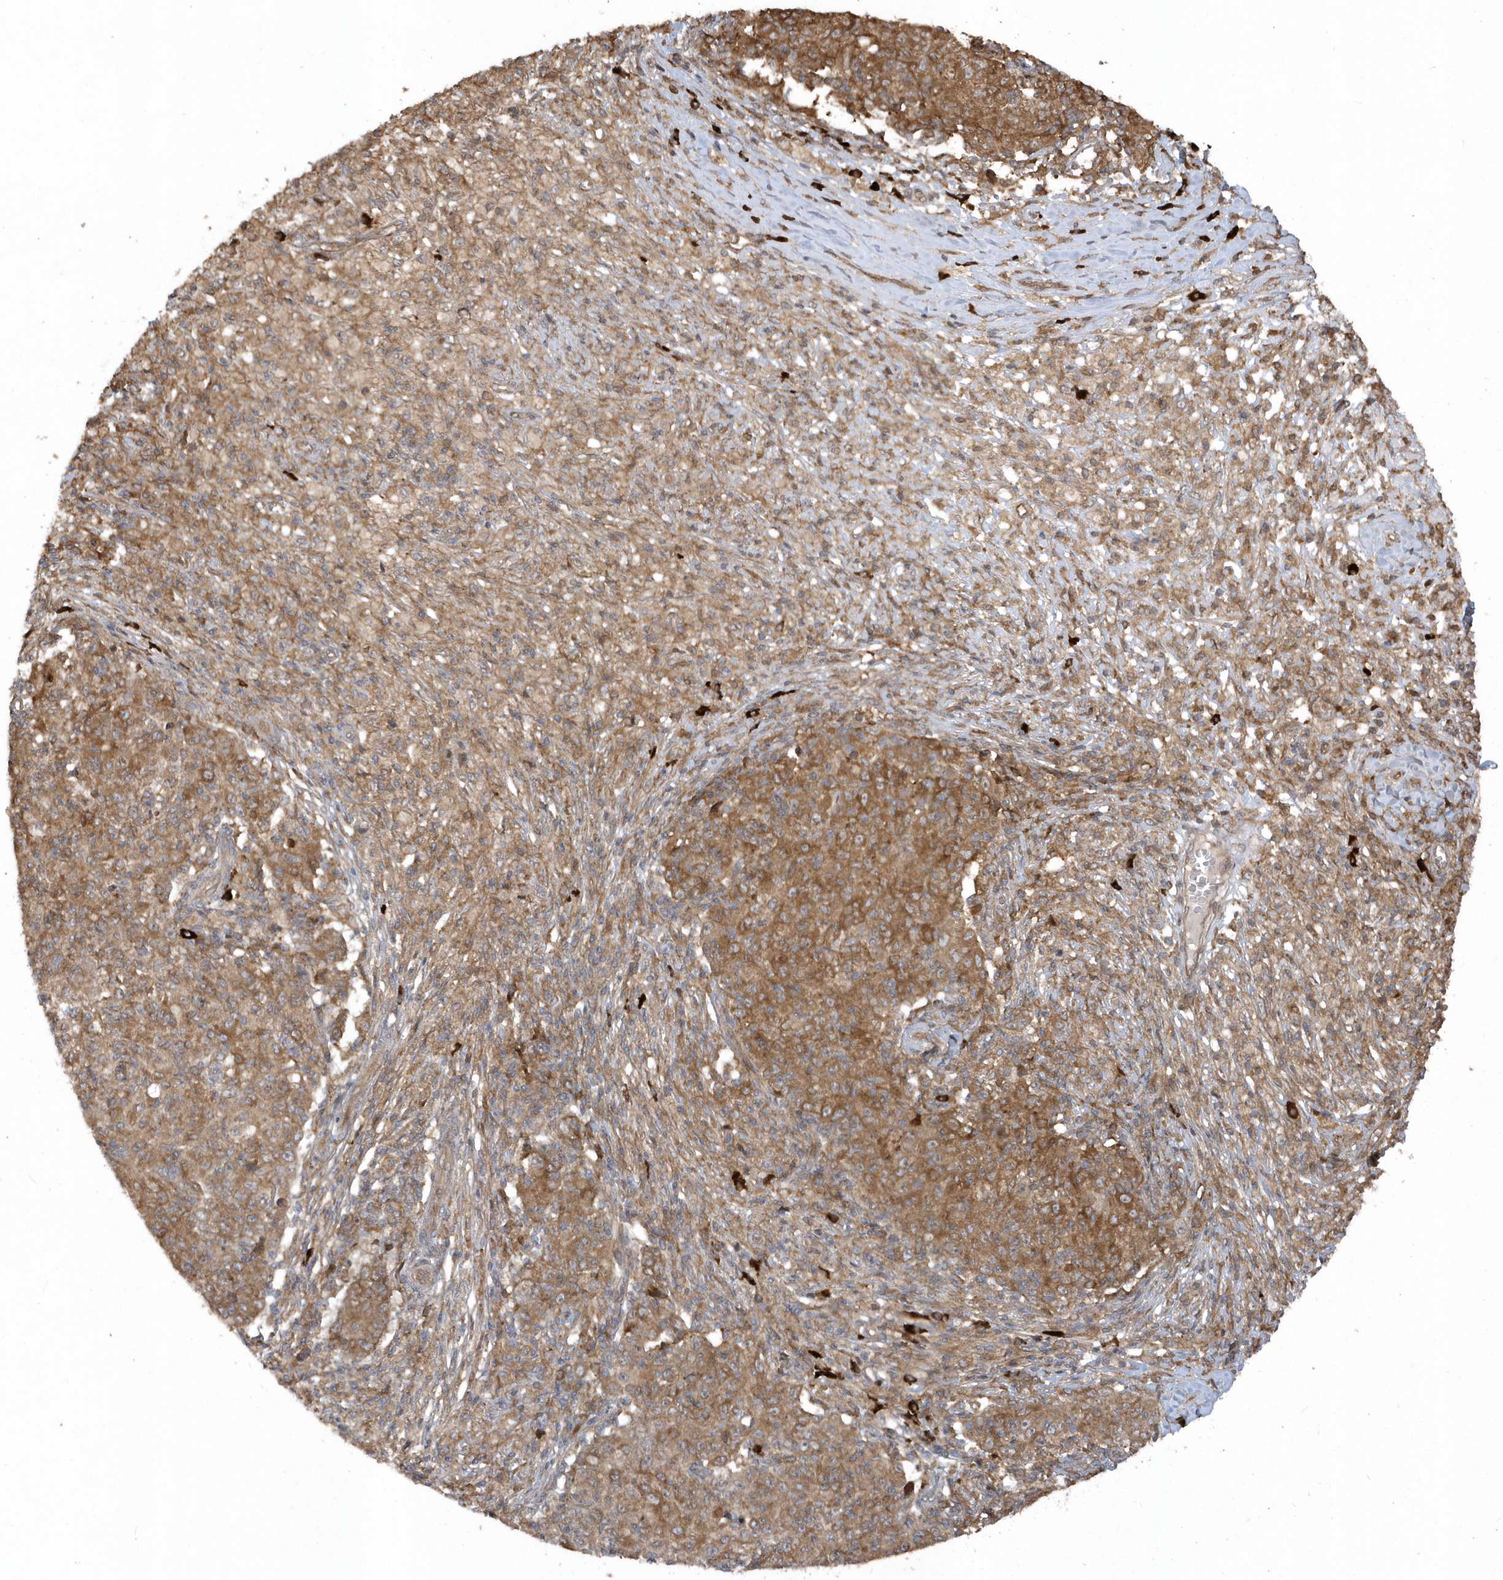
{"staining": {"intensity": "moderate", "quantity": ">75%", "location": "cytoplasmic/membranous"}, "tissue": "ovarian cancer", "cell_type": "Tumor cells", "image_type": "cancer", "snomed": [{"axis": "morphology", "description": "Carcinoma, endometroid"}, {"axis": "topography", "description": "Ovary"}], "caption": "A brown stain labels moderate cytoplasmic/membranous expression of a protein in human ovarian endometroid carcinoma tumor cells. (DAB (3,3'-diaminobenzidine) IHC with brightfield microscopy, high magnification).", "gene": "HERPUD1", "patient": {"sex": "female", "age": 42}}